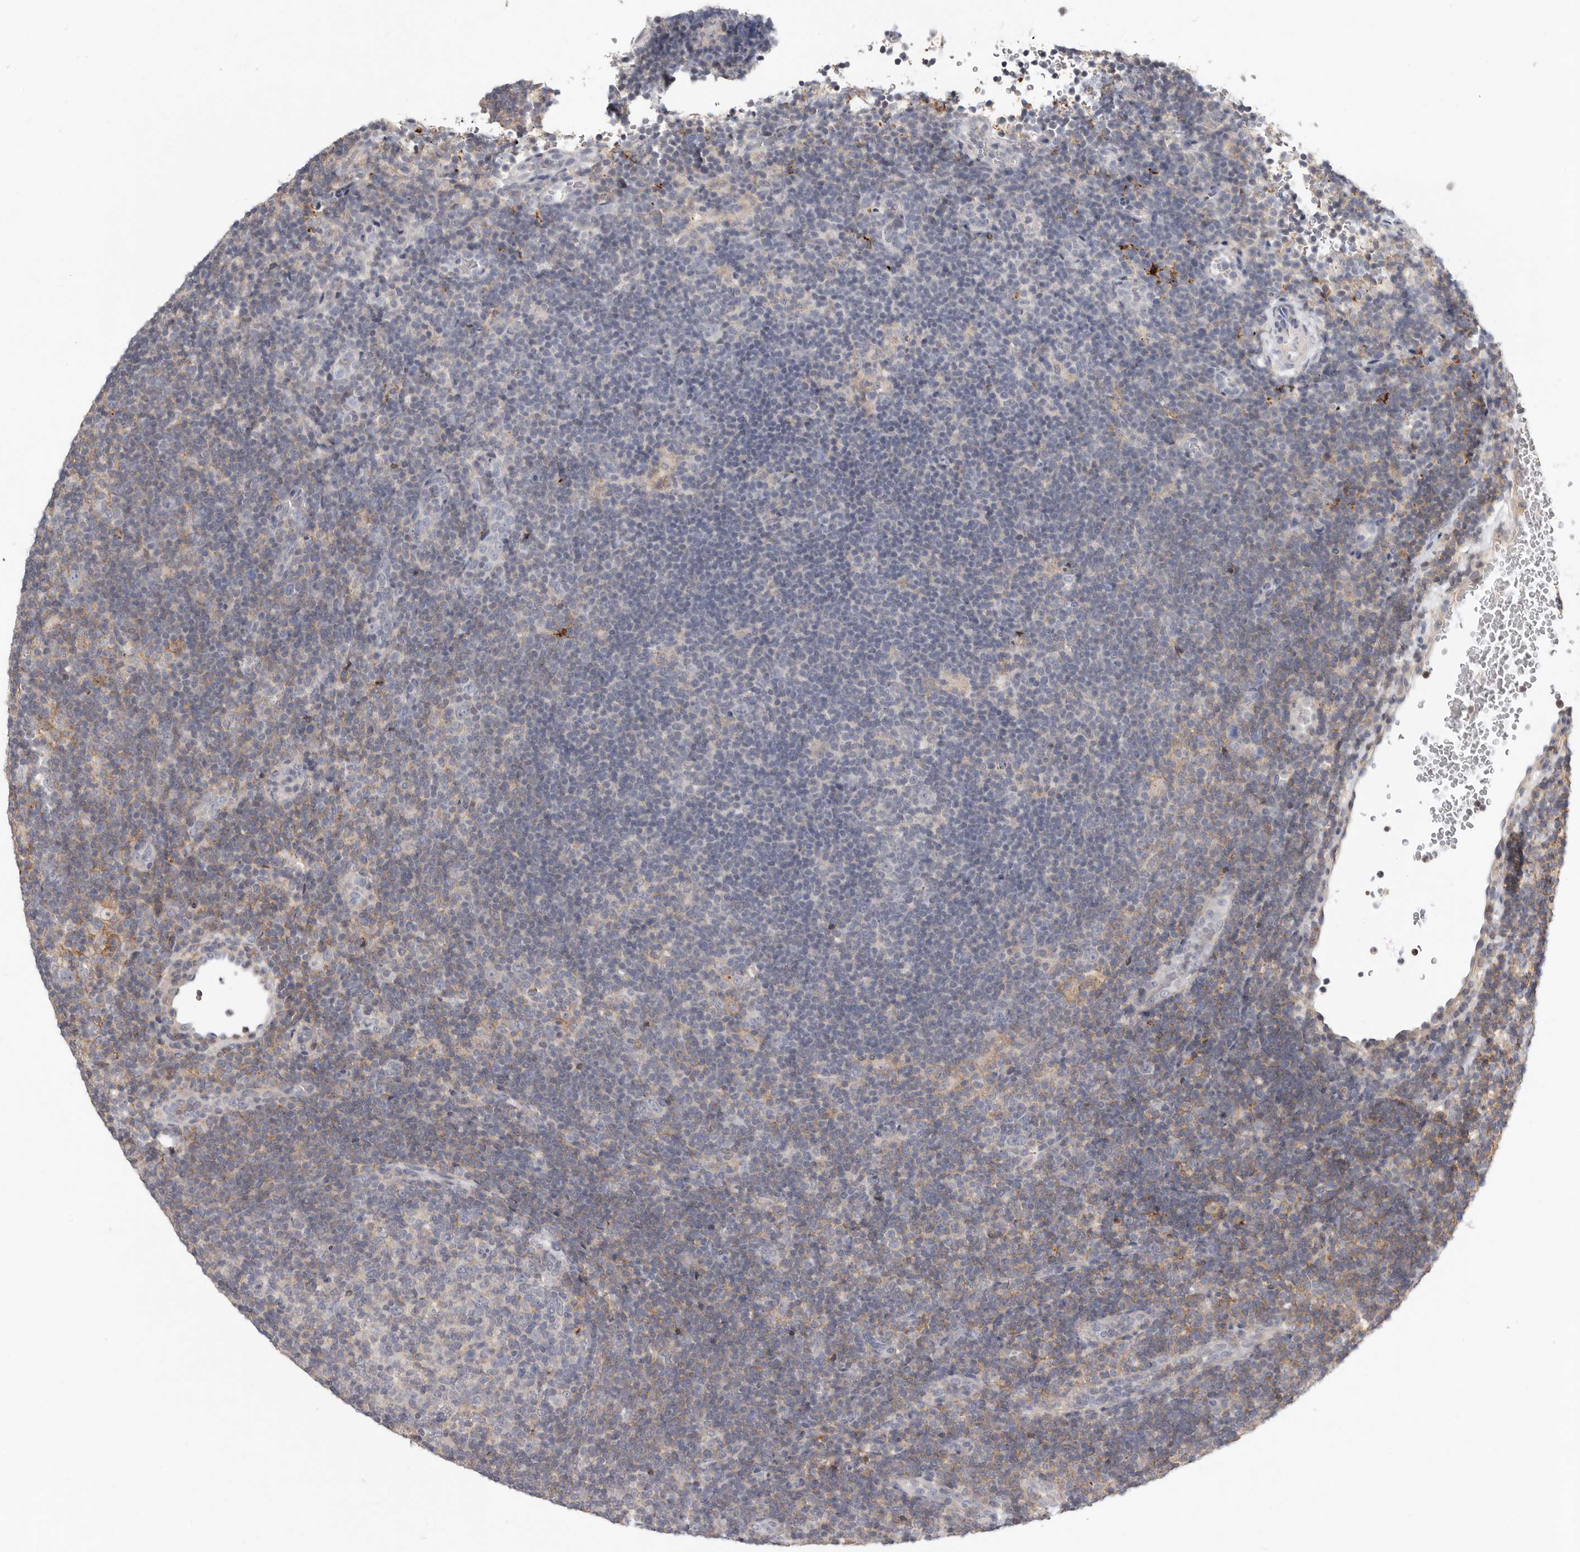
{"staining": {"intensity": "negative", "quantity": "none", "location": "none"}, "tissue": "lymphoma", "cell_type": "Tumor cells", "image_type": "cancer", "snomed": [{"axis": "morphology", "description": "Hodgkin's disease, NOS"}, {"axis": "topography", "description": "Lymph node"}], "caption": "Immunohistochemistry photomicrograph of neoplastic tissue: human Hodgkin's disease stained with DAB (3,3'-diaminobenzidine) exhibits no significant protein positivity in tumor cells.", "gene": "KIF26B", "patient": {"sex": "female", "age": 57}}